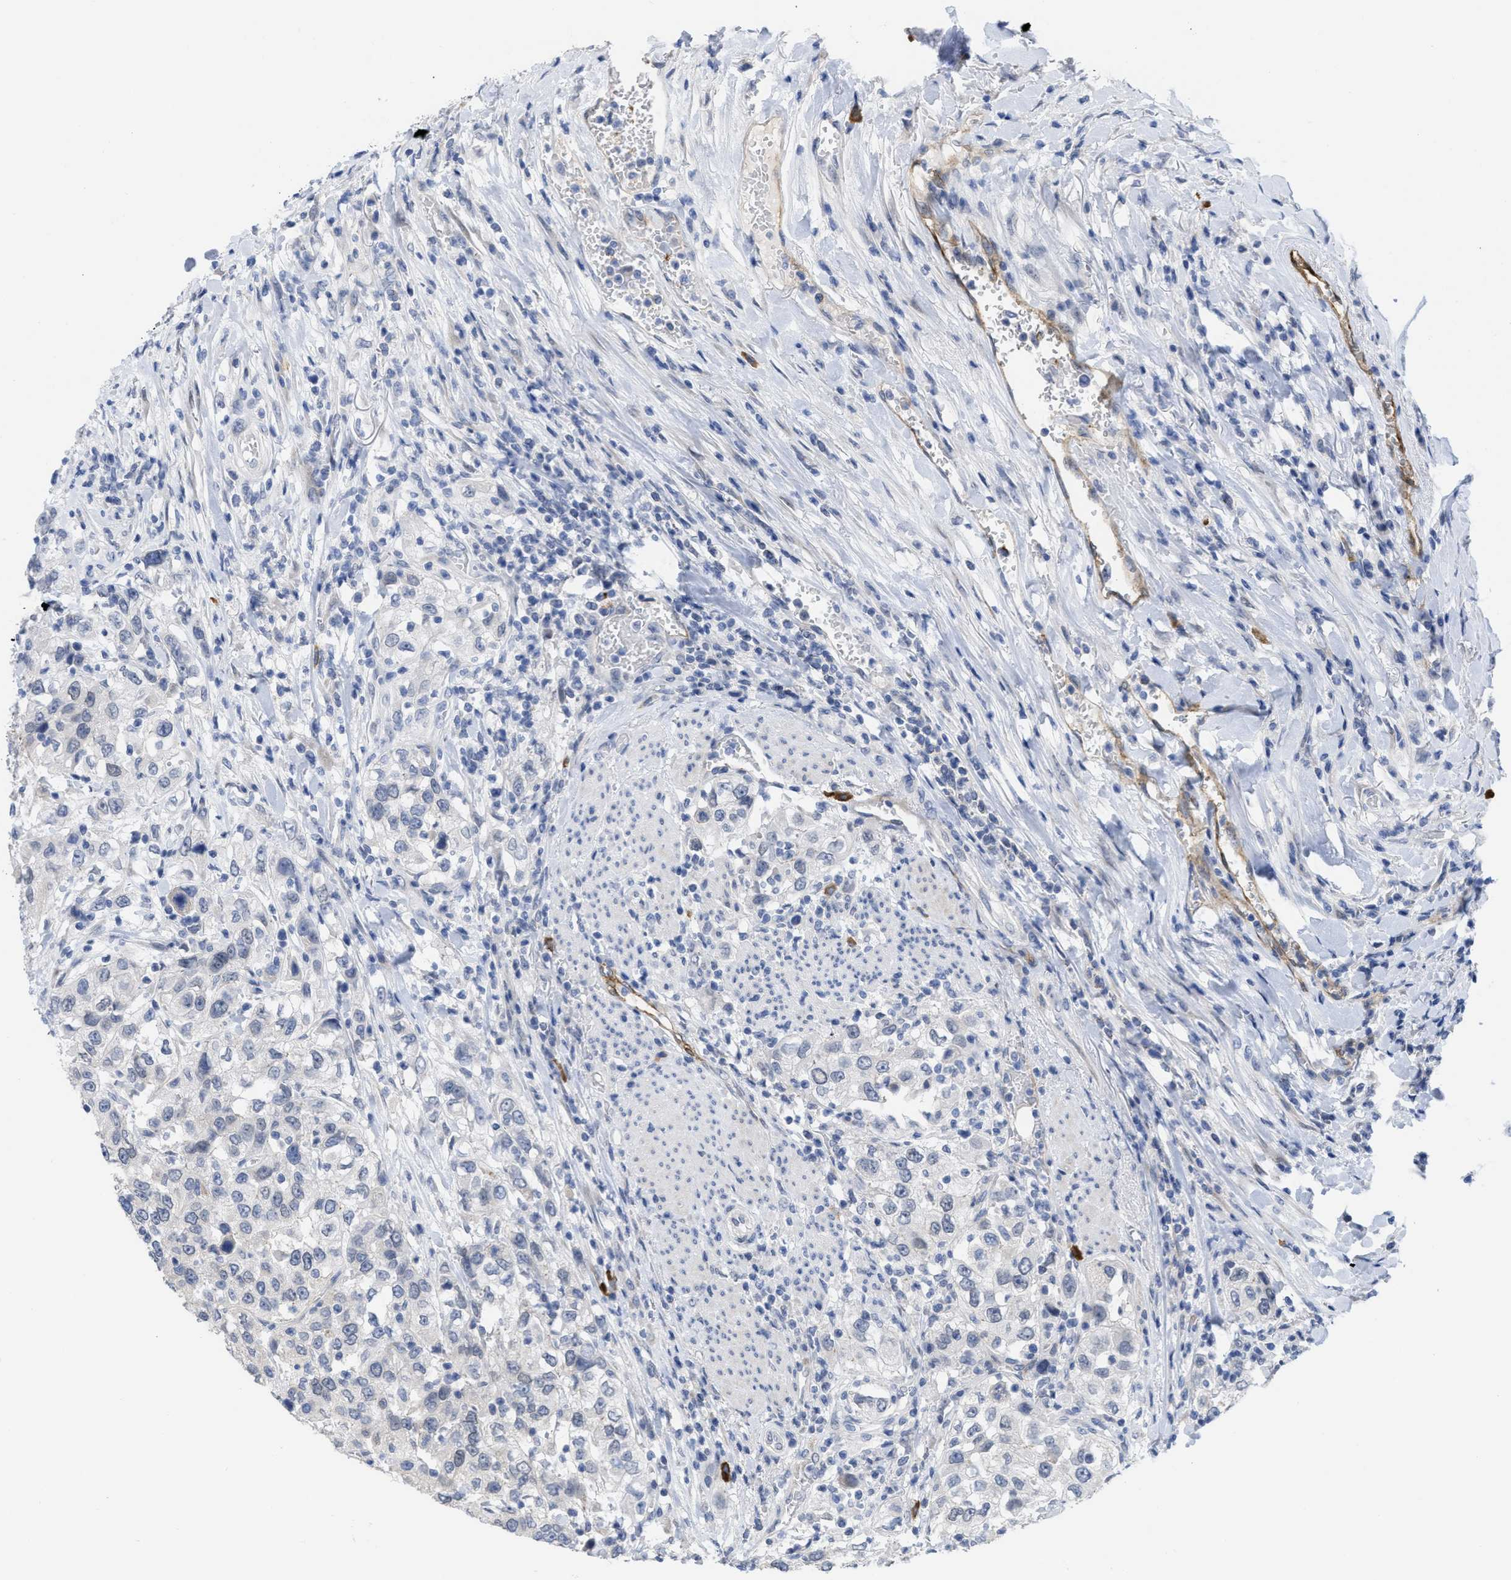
{"staining": {"intensity": "negative", "quantity": "none", "location": "none"}, "tissue": "urothelial cancer", "cell_type": "Tumor cells", "image_type": "cancer", "snomed": [{"axis": "morphology", "description": "Urothelial carcinoma, High grade"}, {"axis": "topography", "description": "Urinary bladder"}], "caption": "Tumor cells are negative for brown protein staining in urothelial cancer. (Brightfield microscopy of DAB (3,3'-diaminobenzidine) immunohistochemistry at high magnification).", "gene": "ACKR1", "patient": {"sex": "female", "age": 80}}